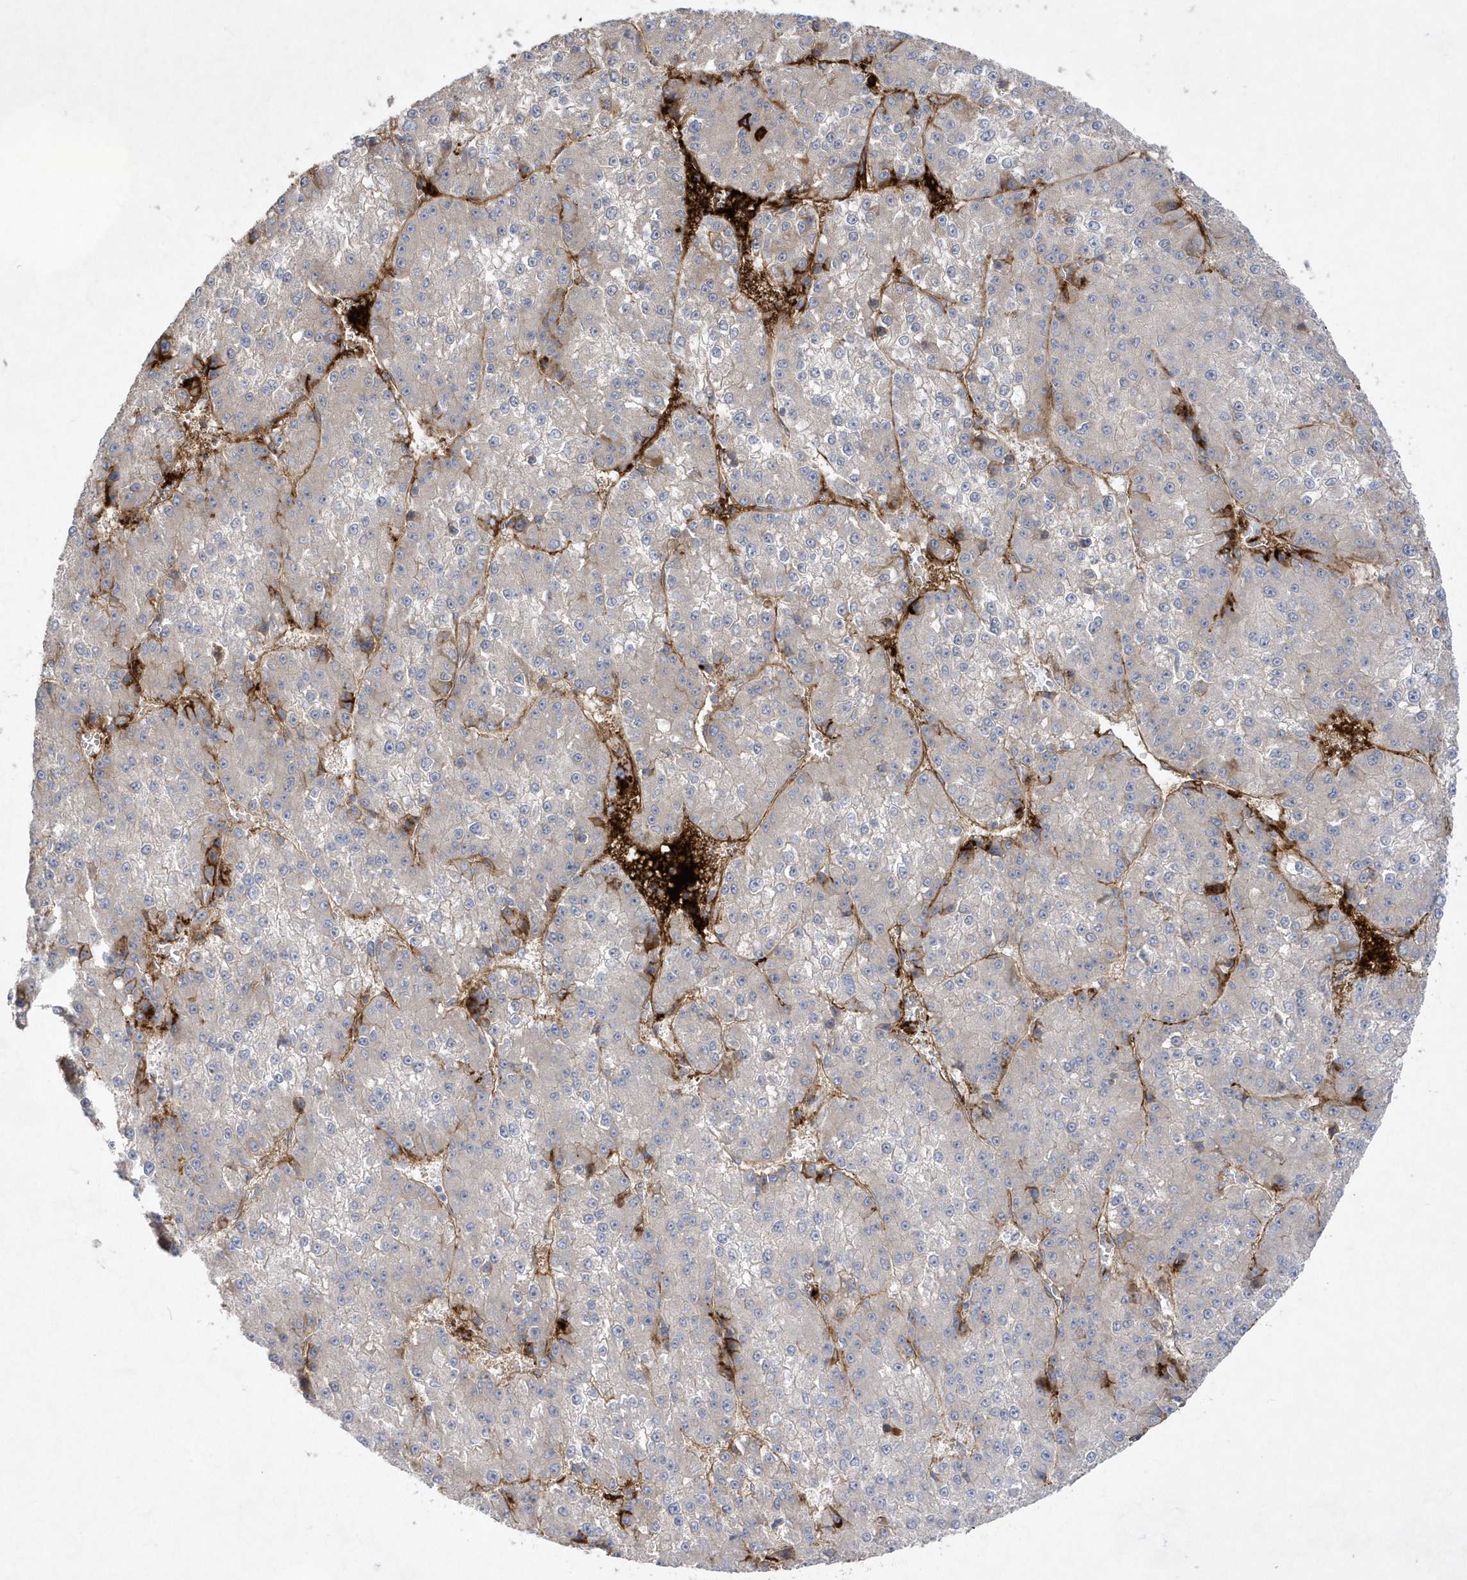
{"staining": {"intensity": "negative", "quantity": "none", "location": "none"}, "tissue": "liver cancer", "cell_type": "Tumor cells", "image_type": "cancer", "snomed": [{"axis": "morphology", "description": "Carcinoma, Hepatocellular, NOS"}, {"axis": "topography", "description": "Liver"}], "caption": "Tumor cells are negative for protein expression in human liver hepatocellular carcinoma. (DAB IHC, high magnification).", "gene": "TMEM132B", "patient": {"sex": "female", "age": 73}}